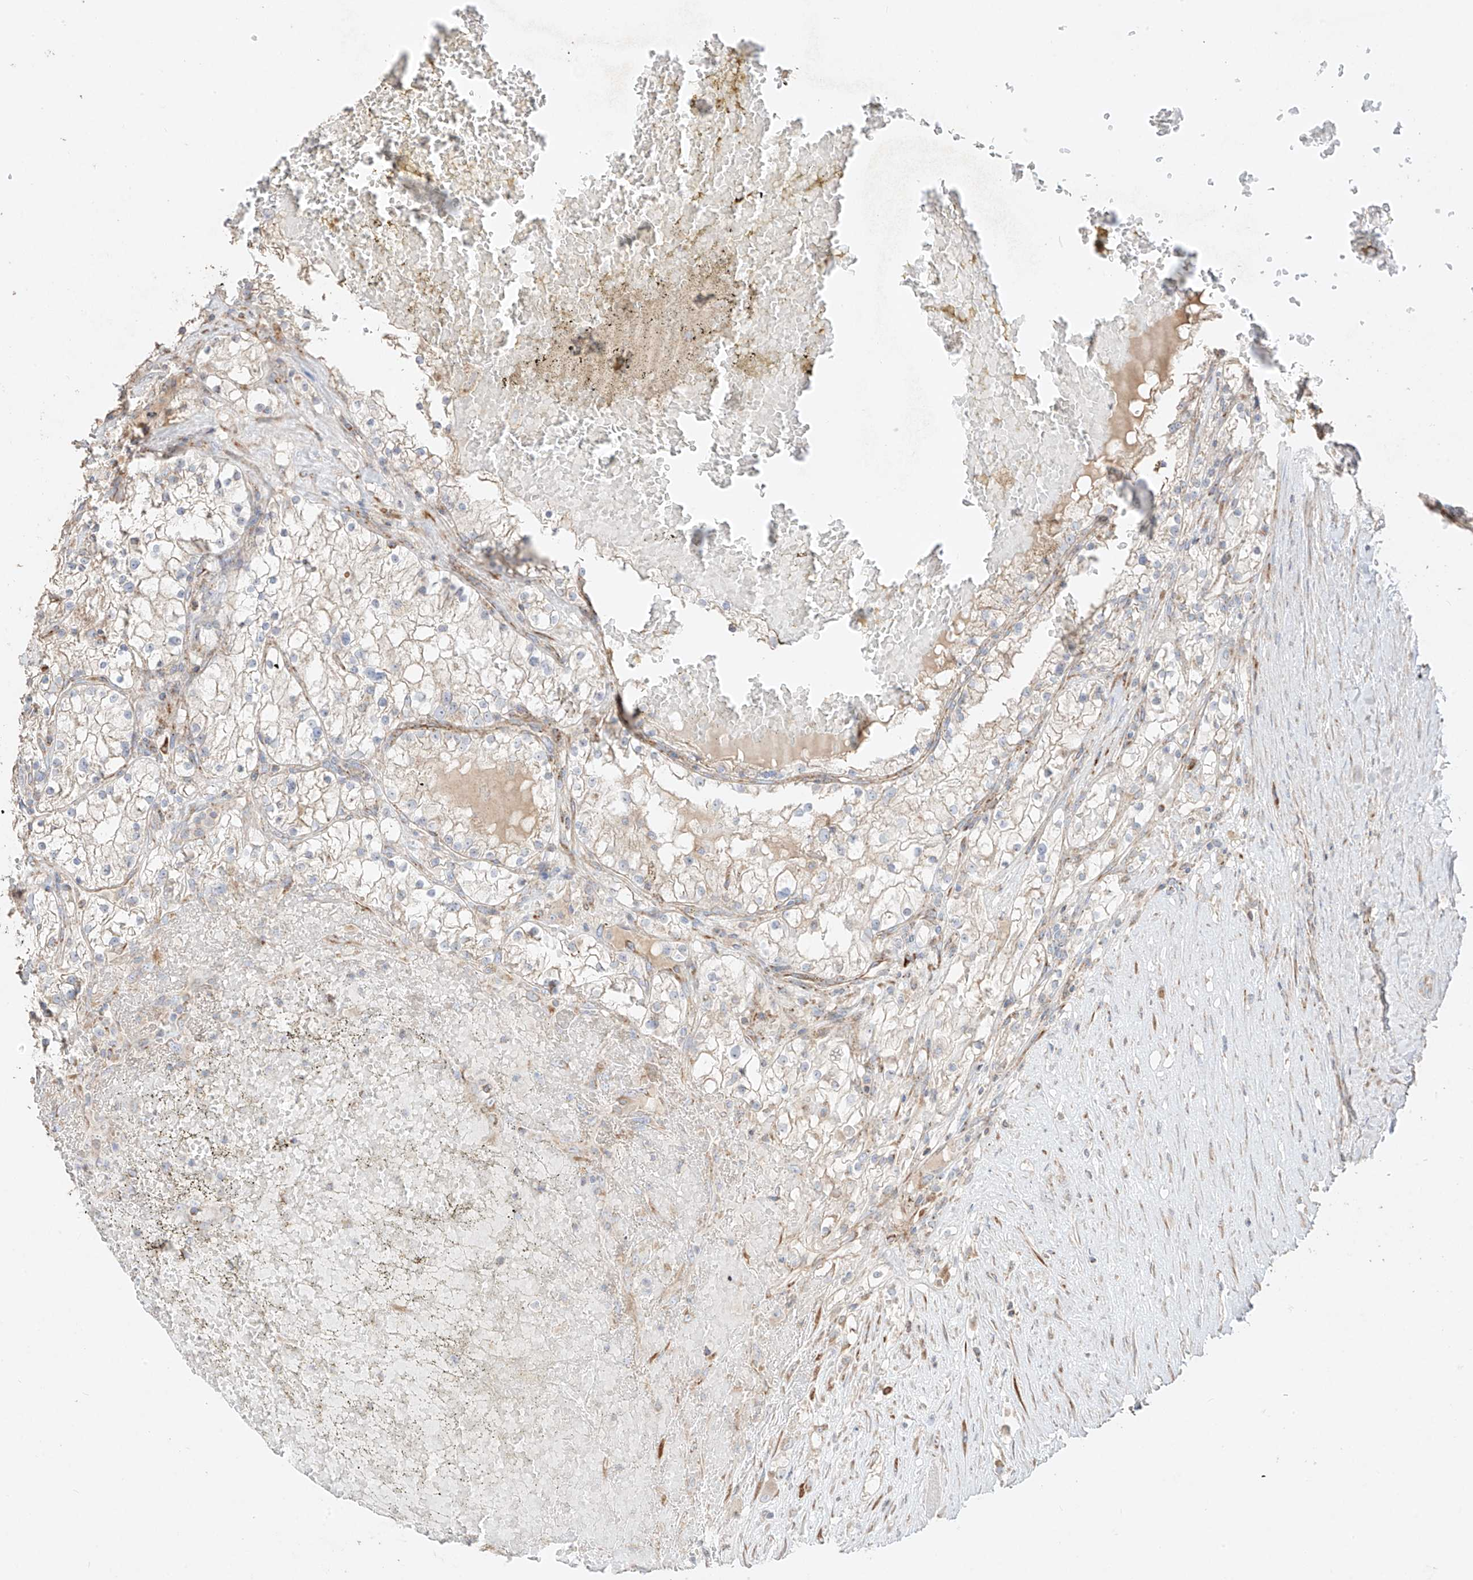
{"staining": {"intensity": "negative", "quantity": "none", "location": "none"}, "tissue": "renal cancer", "cell_type": "Tumor cells", "image_type": "cancer", "snomed": [{"axis": "morphology", "description": "Normal tissue, NOS"}, {"axis": "morphology", "description": "Adenocarcinoma, NOS"}, {"axis": "topography", "description": "Kidney"}], "caption": "An IHC photomicrograph of renal adenocarcinoma is shown. There is no staining in tumor cells of renal adenocarcinoma. (IHC, brightfield microscopy, high magnification).", "gene": "COLGALT2", "patient": {"sex": "male", "age": 68}}